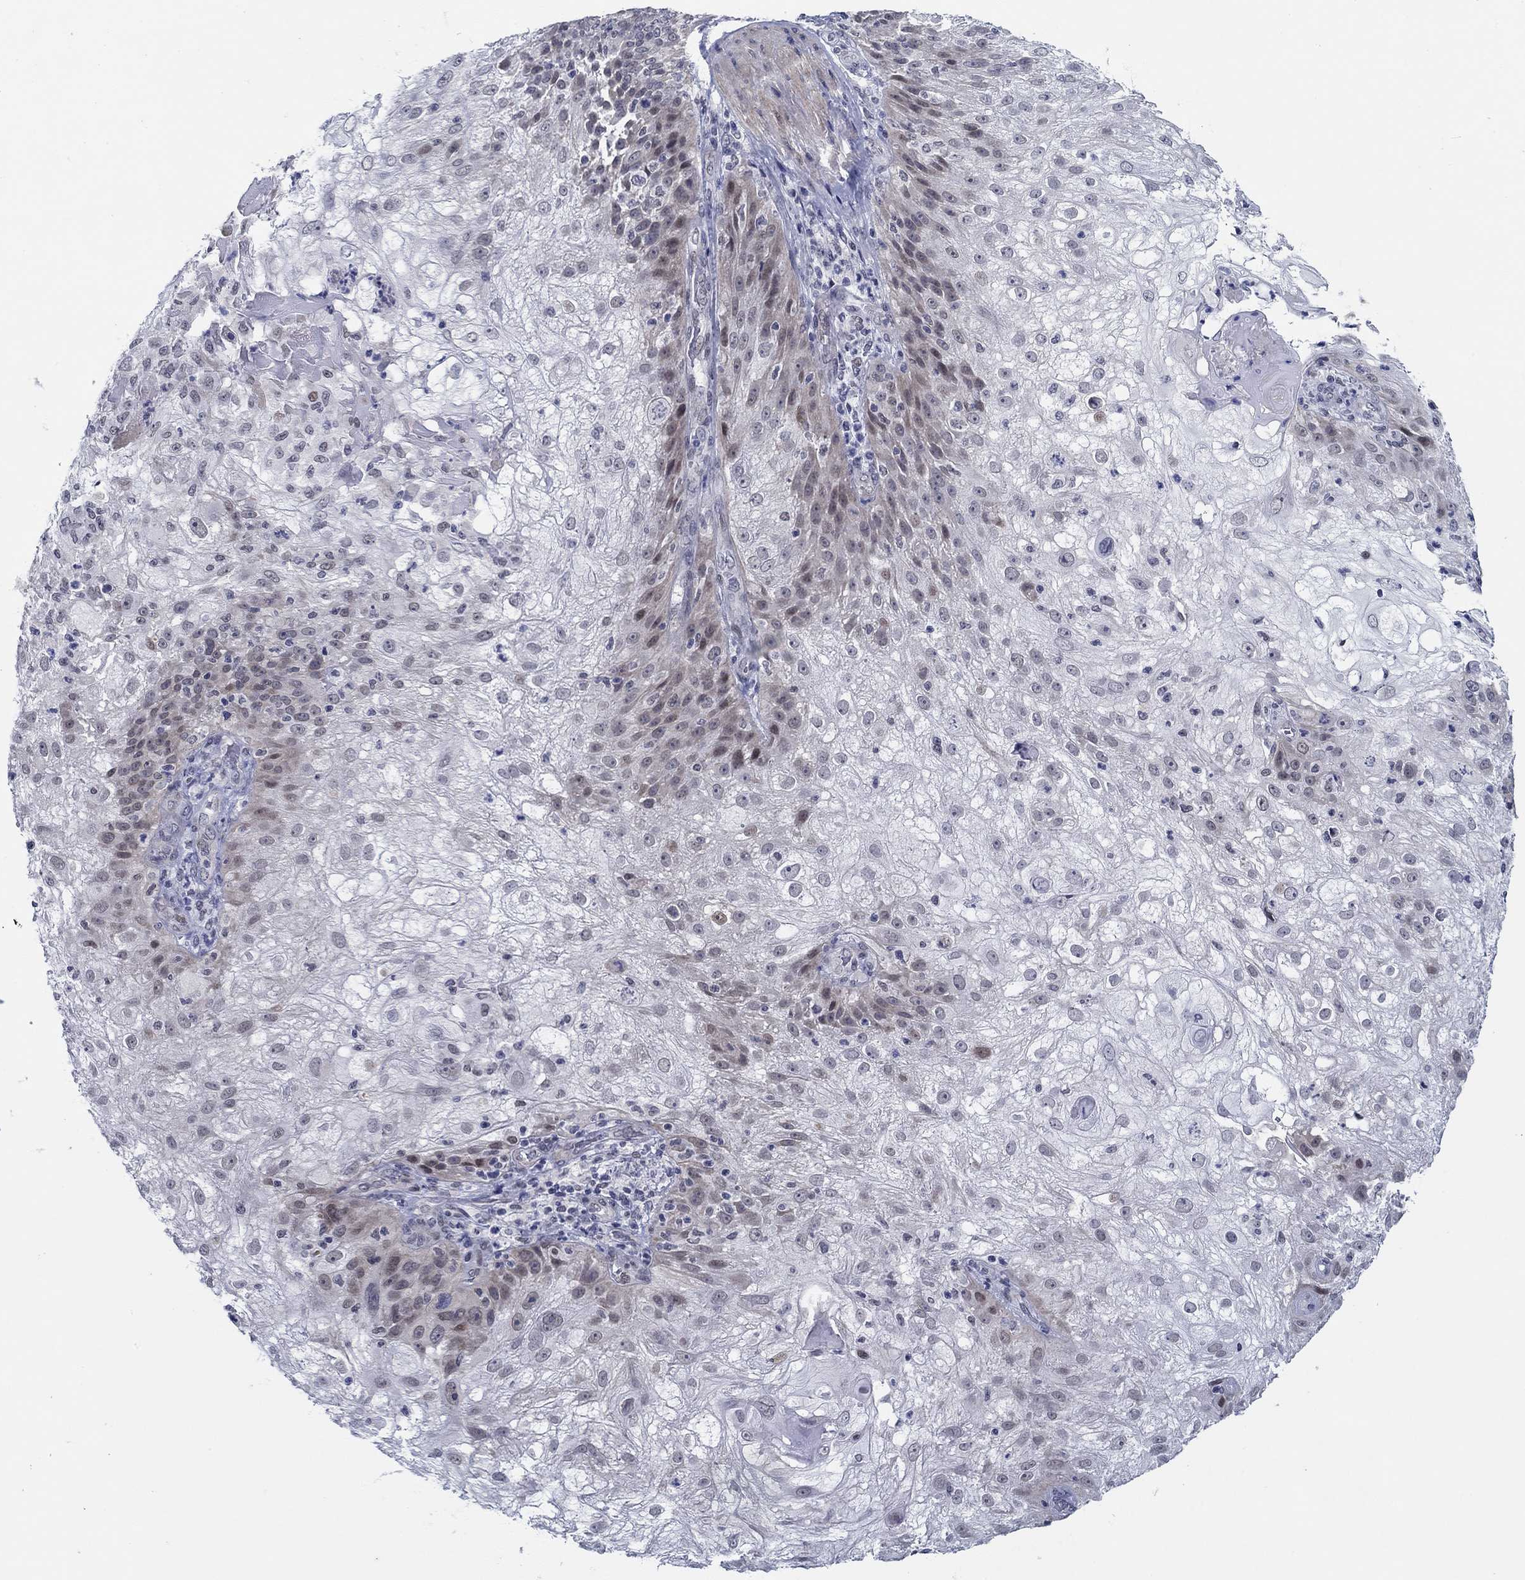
{"staining": {"intensity": "moderate", "quantity": "<25%", "location": "nuclear"}, "tissue": "skin cancer", "cell_type": "Tumor cells", "image_type": "cancer", "snomed": [{"axis": "morphology", "description": "Normal tissue, NOS"}, {"axis": "morphology", "description": "Squamous cell carcinoma, NOS"}, {"axis": "topography", "description": "Skin"}], "caption": "Skin squamous cell carcinoma stained with a protein marker demonstrates moderate staining in tumor cells.", "gene": "SLC34A1", "patient": {"sex": "female", "age": 83}}